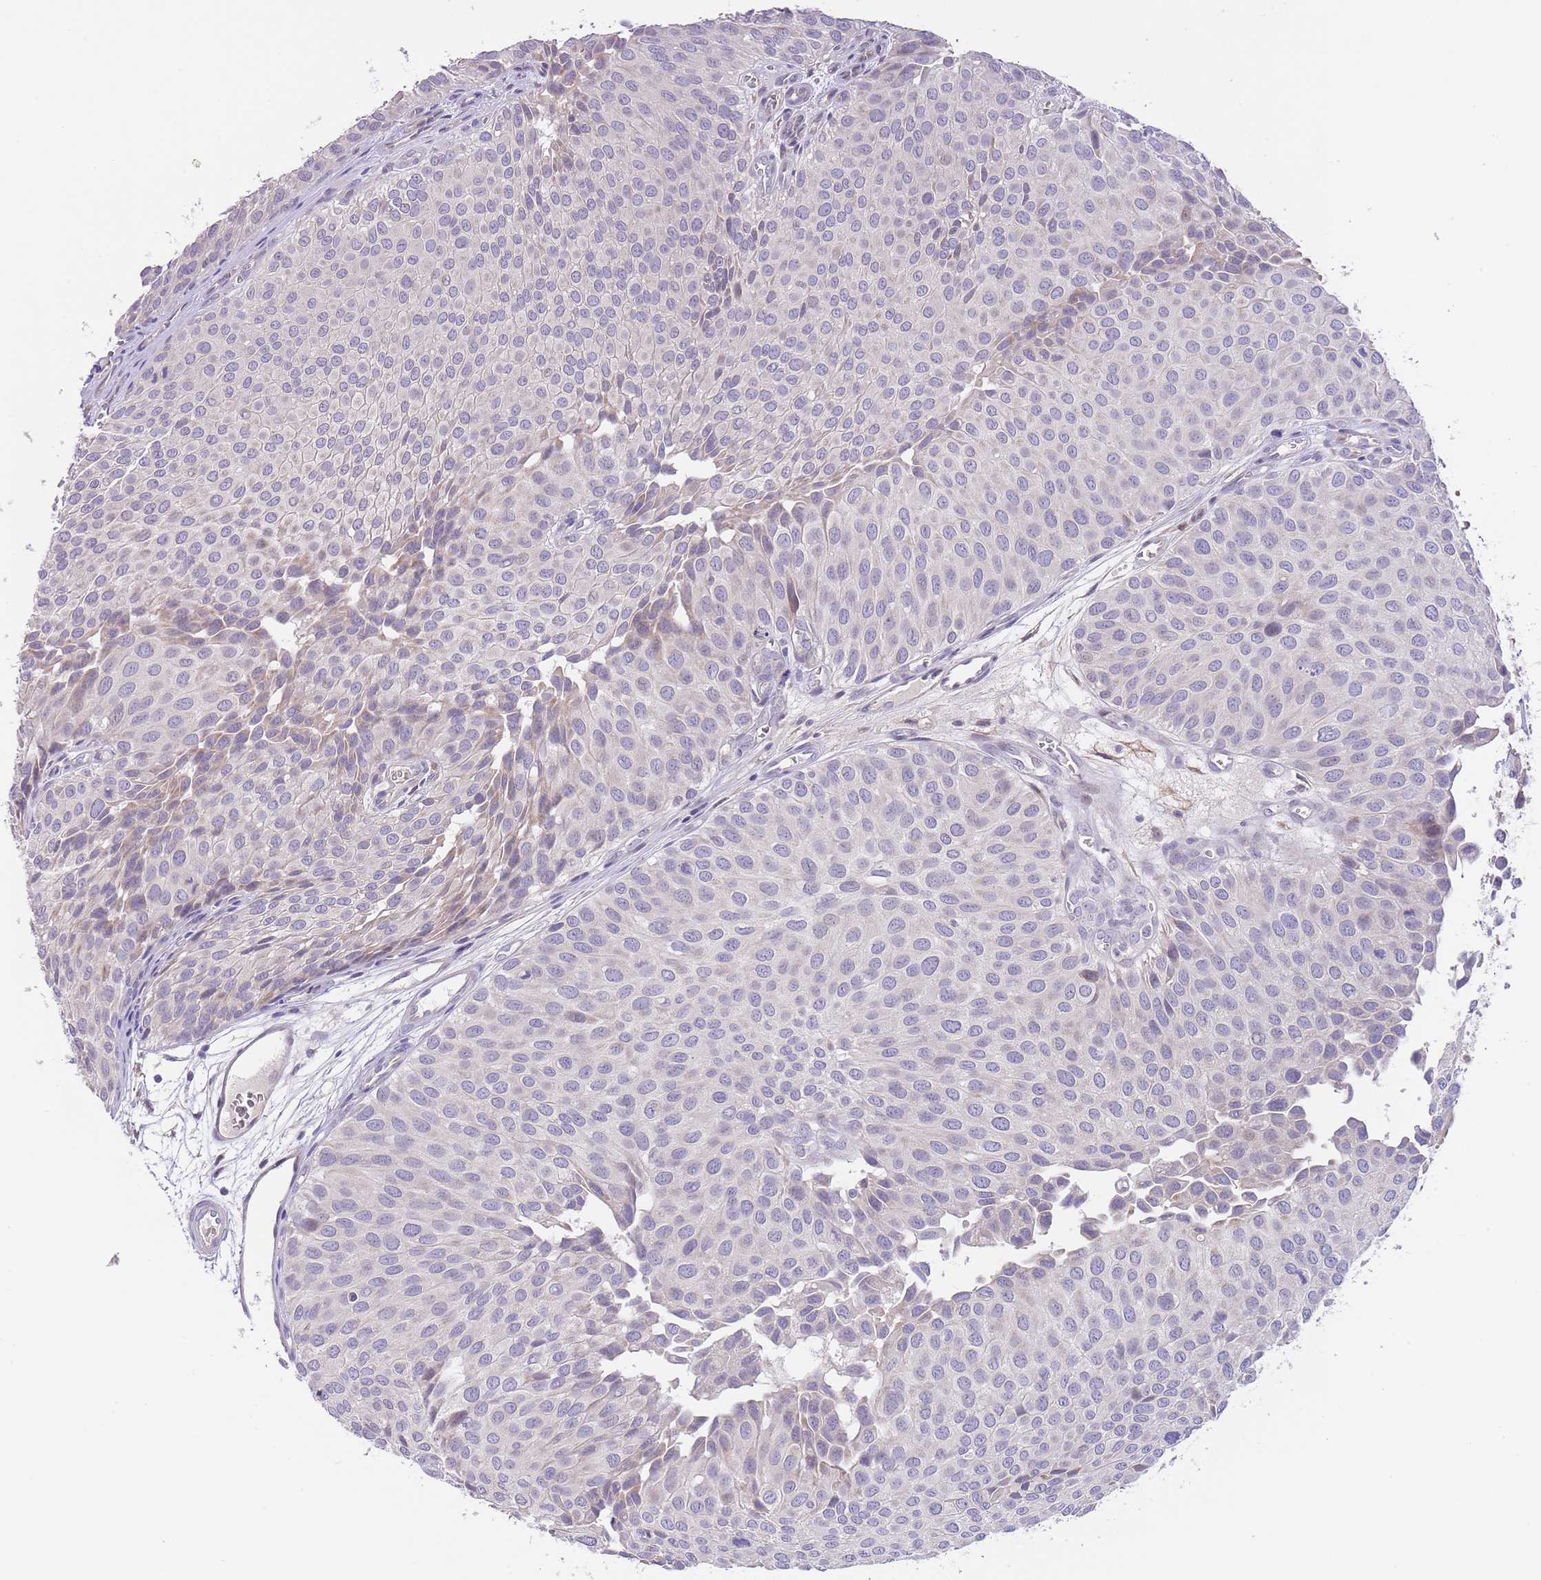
{"staining": {"intensity": "negative", "quantity": "none", "location": "none"}, "tissue": "urothelial cancer", "cell_type": "Tumor cells", "image_type": "cancer", "snomed": [{"axis": "morphology", "description": "Urothelial carcinoma, Low grade"}, {"axis": "topography", "description": "Urinary bladder"}], "caption": "High magnification brightfield microscopy of urothelial carcinoma (low-grade) stained with DAB (3,3'-diaminobenzidine) (brown) and counterstained with hematoxylin (blue): tumor cells show no significant expression. (DAB immunohistochemistry visualized using brightfield microscopy, high magnification).", "gene": "AP1S2", "patient": {"sex": "male", "age": 88}}